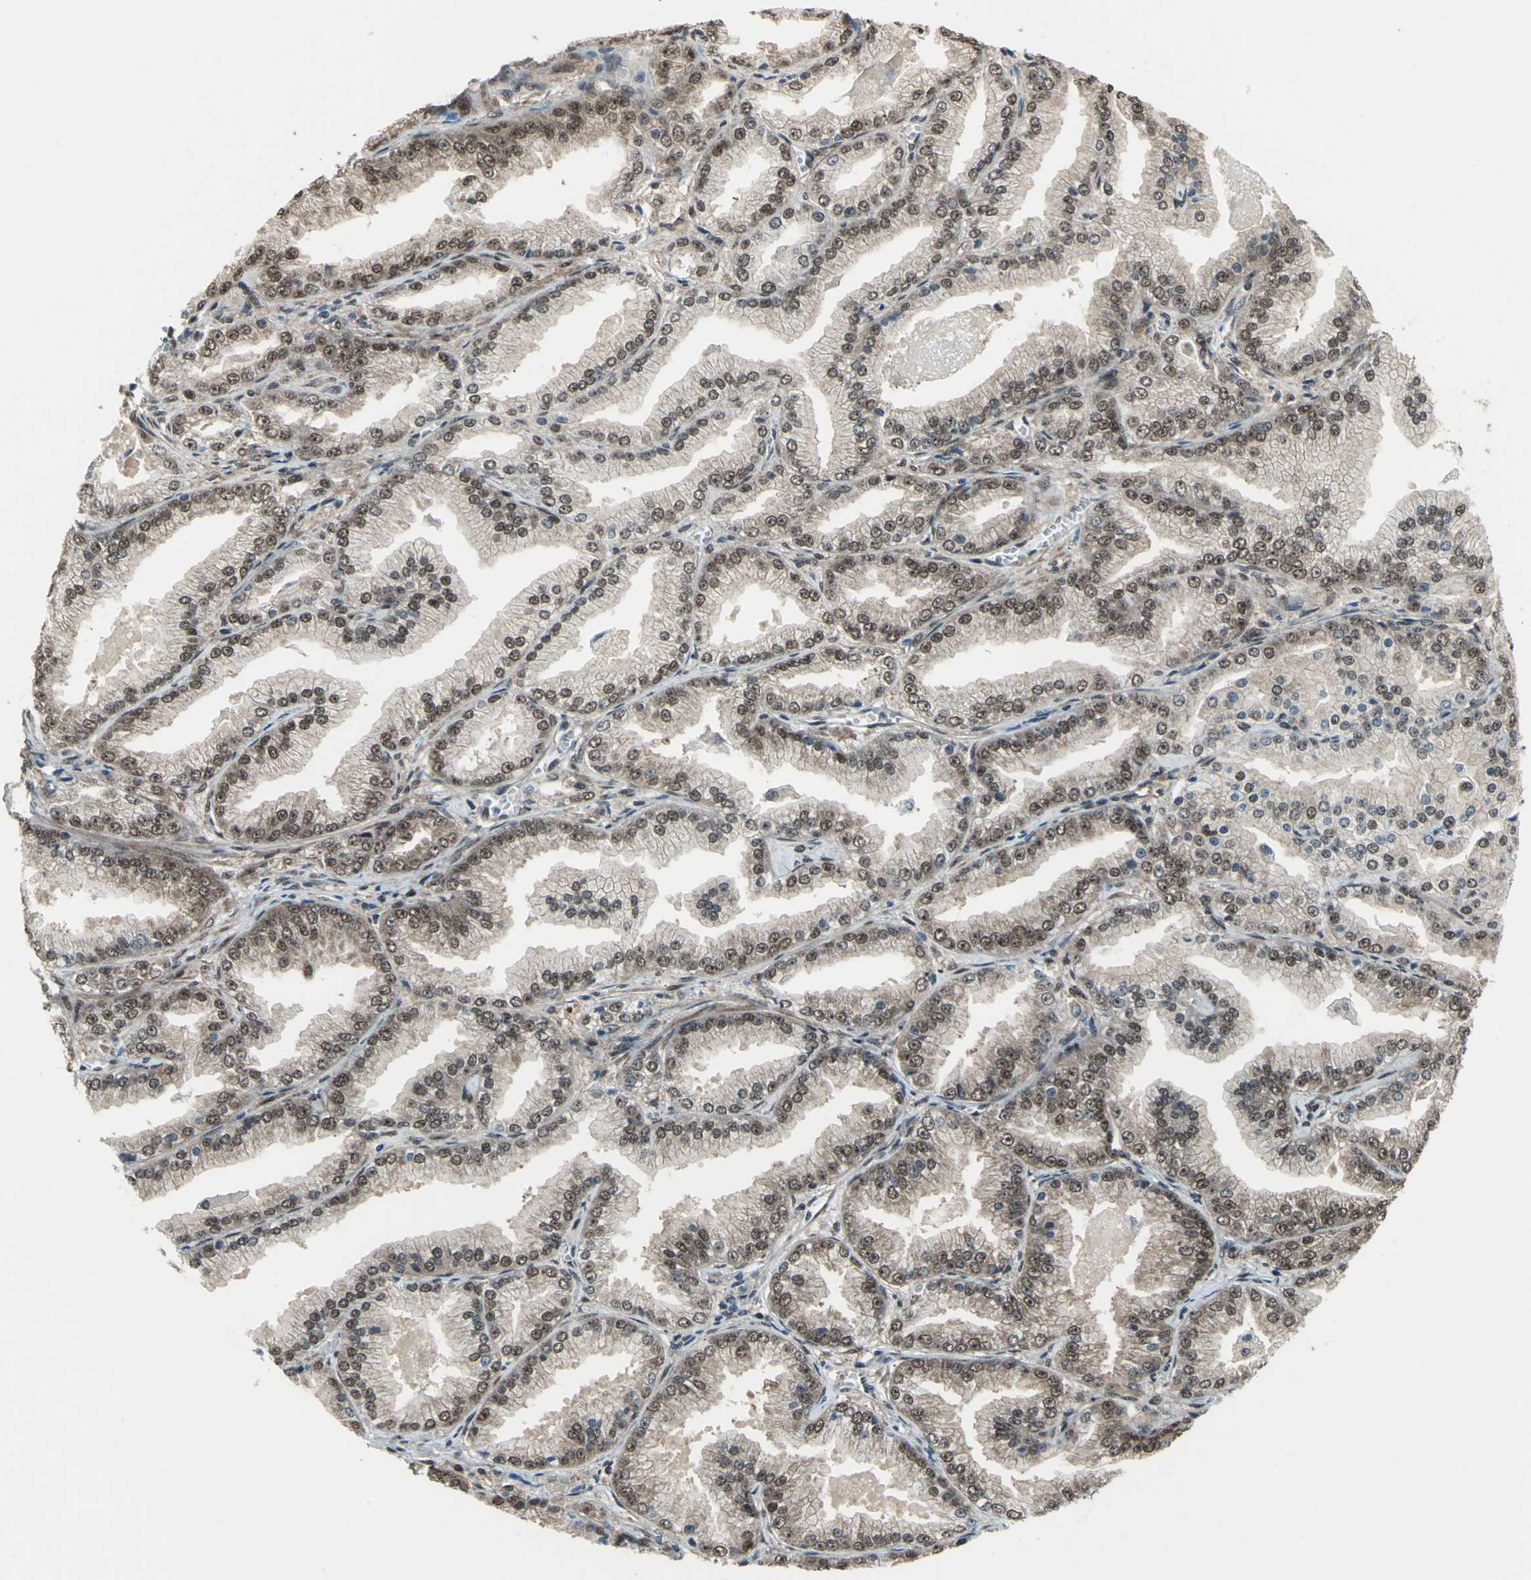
{"staining": {"intensity": "moderate", "quantity": ">75%", "location": "cytoplasmic/membranous,nuclear"}, "tissue": "prostate cancer", "cell_type": "Tumor cells", "image_type": "cancer", "snomed": [{"axis": "morphology", "description": "Adenocarcinoma, High grade"}, {"axis": "topography", "description": "Prostate"}], "caption": "Moderate cytoplasmic/membranous and nuclear expression for a protein is identified in about >75% of tumor cells of high-grade adenocarcinoma (prostate) using immunohistochemistry.", "gene": "COPS5", "patient": {"sex": "male", "age": 61}}